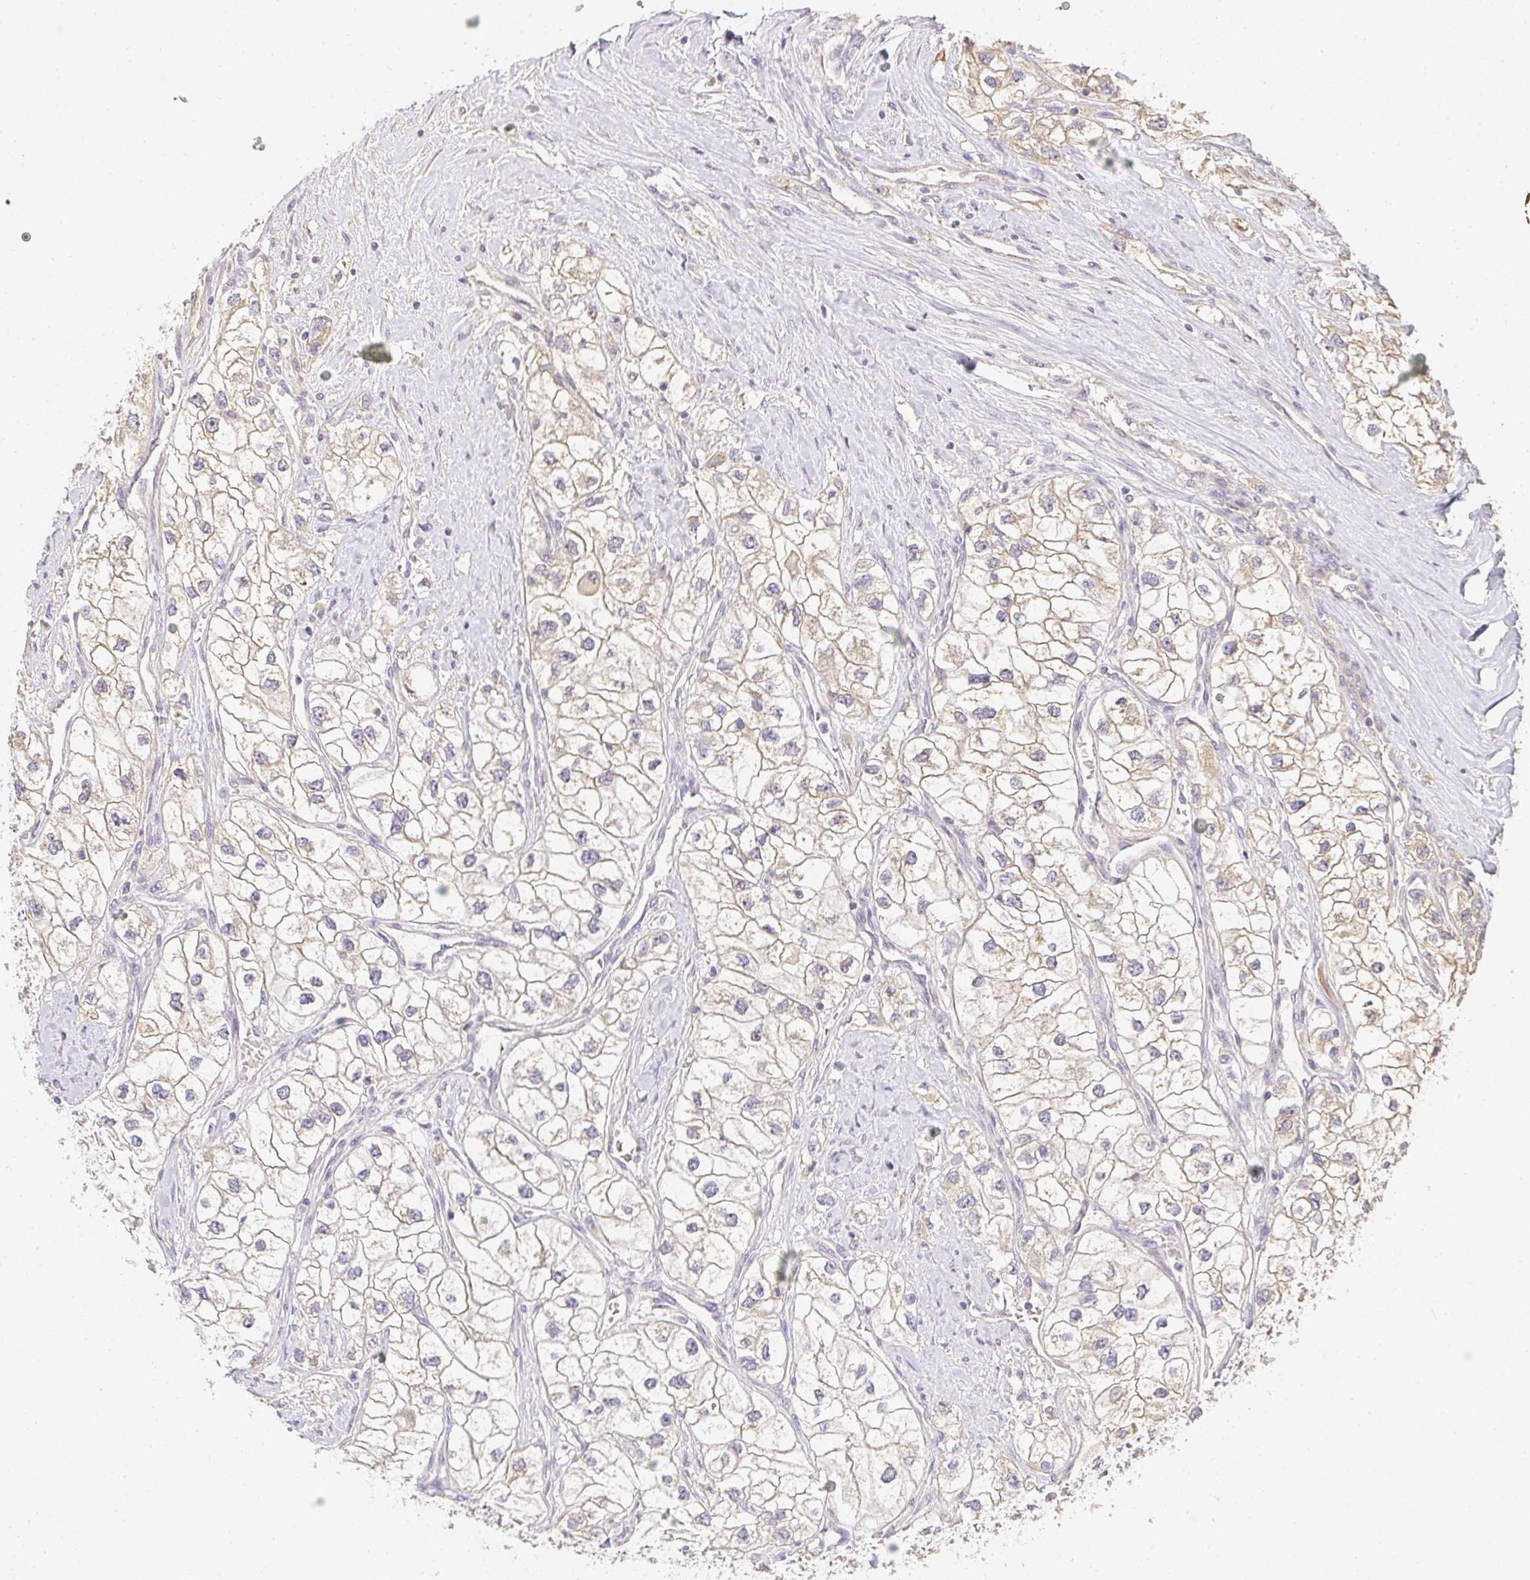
{"staining": {"intensity": "weak", "quantity": "25%-75%", "location": "cytoplasmic/membranous"}, "tissue": "renal cancer", "cell_type": "Tumor cells", "image_type": "cancer", "snomed": [{"axis": "morphology", "description": "Adenocarcinoma, NOS"}, {"axis": "topography", "description": "Kidney"}], "caption": "High-power microscopy captured an IHC histopathology image of renal adenocarcinoma, revealing weak cytoplasmic/membranous expression in approximately 25%-75% of tumor cells. The staining is performed using DAB (3,3'-diaminobenzidine) brown chromogen to label protein expression. The nuclei are counter-stained blue using hematoxylin.", "gene": "SLC35B3", "patient": {"sex": "male", "age": 59}}